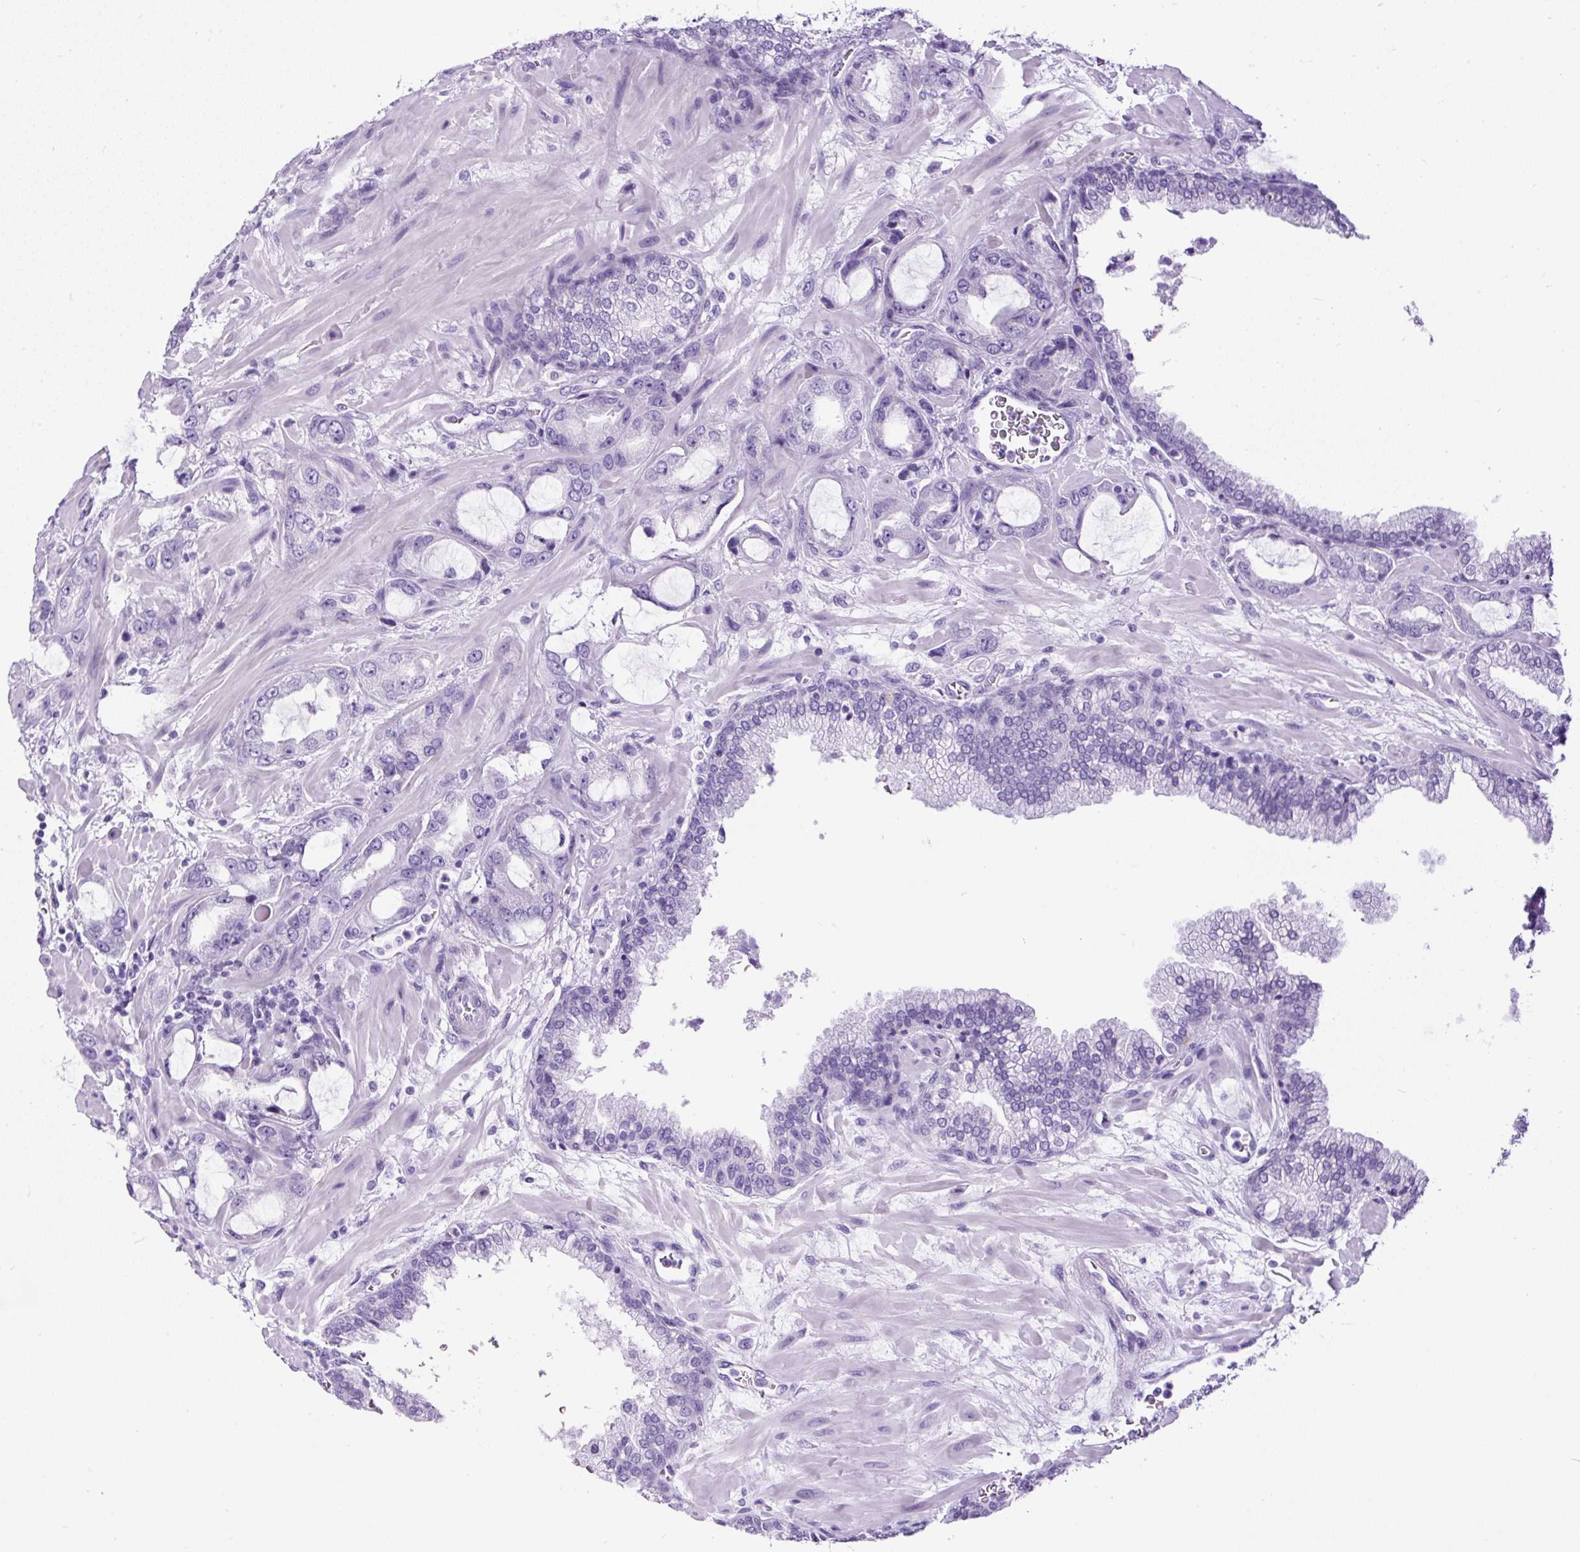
{"staining": {"intensity": "negative", "quantity": "none", "location": "none"}, "tissue": "prostate cancer", "cell_type": "Tumor cells", "image_type": "cancer", "snomed": [{"axis": "morphology", "description": "Adenocarcinoma, High grade"}, {"axis": "topography", "description": "Prostate"}], "caption": "Tumor cells are negative for brown protein staining in prostate cancer.", "gene": "PDIA2", "patient": {"sex": "male", "age": 68}}